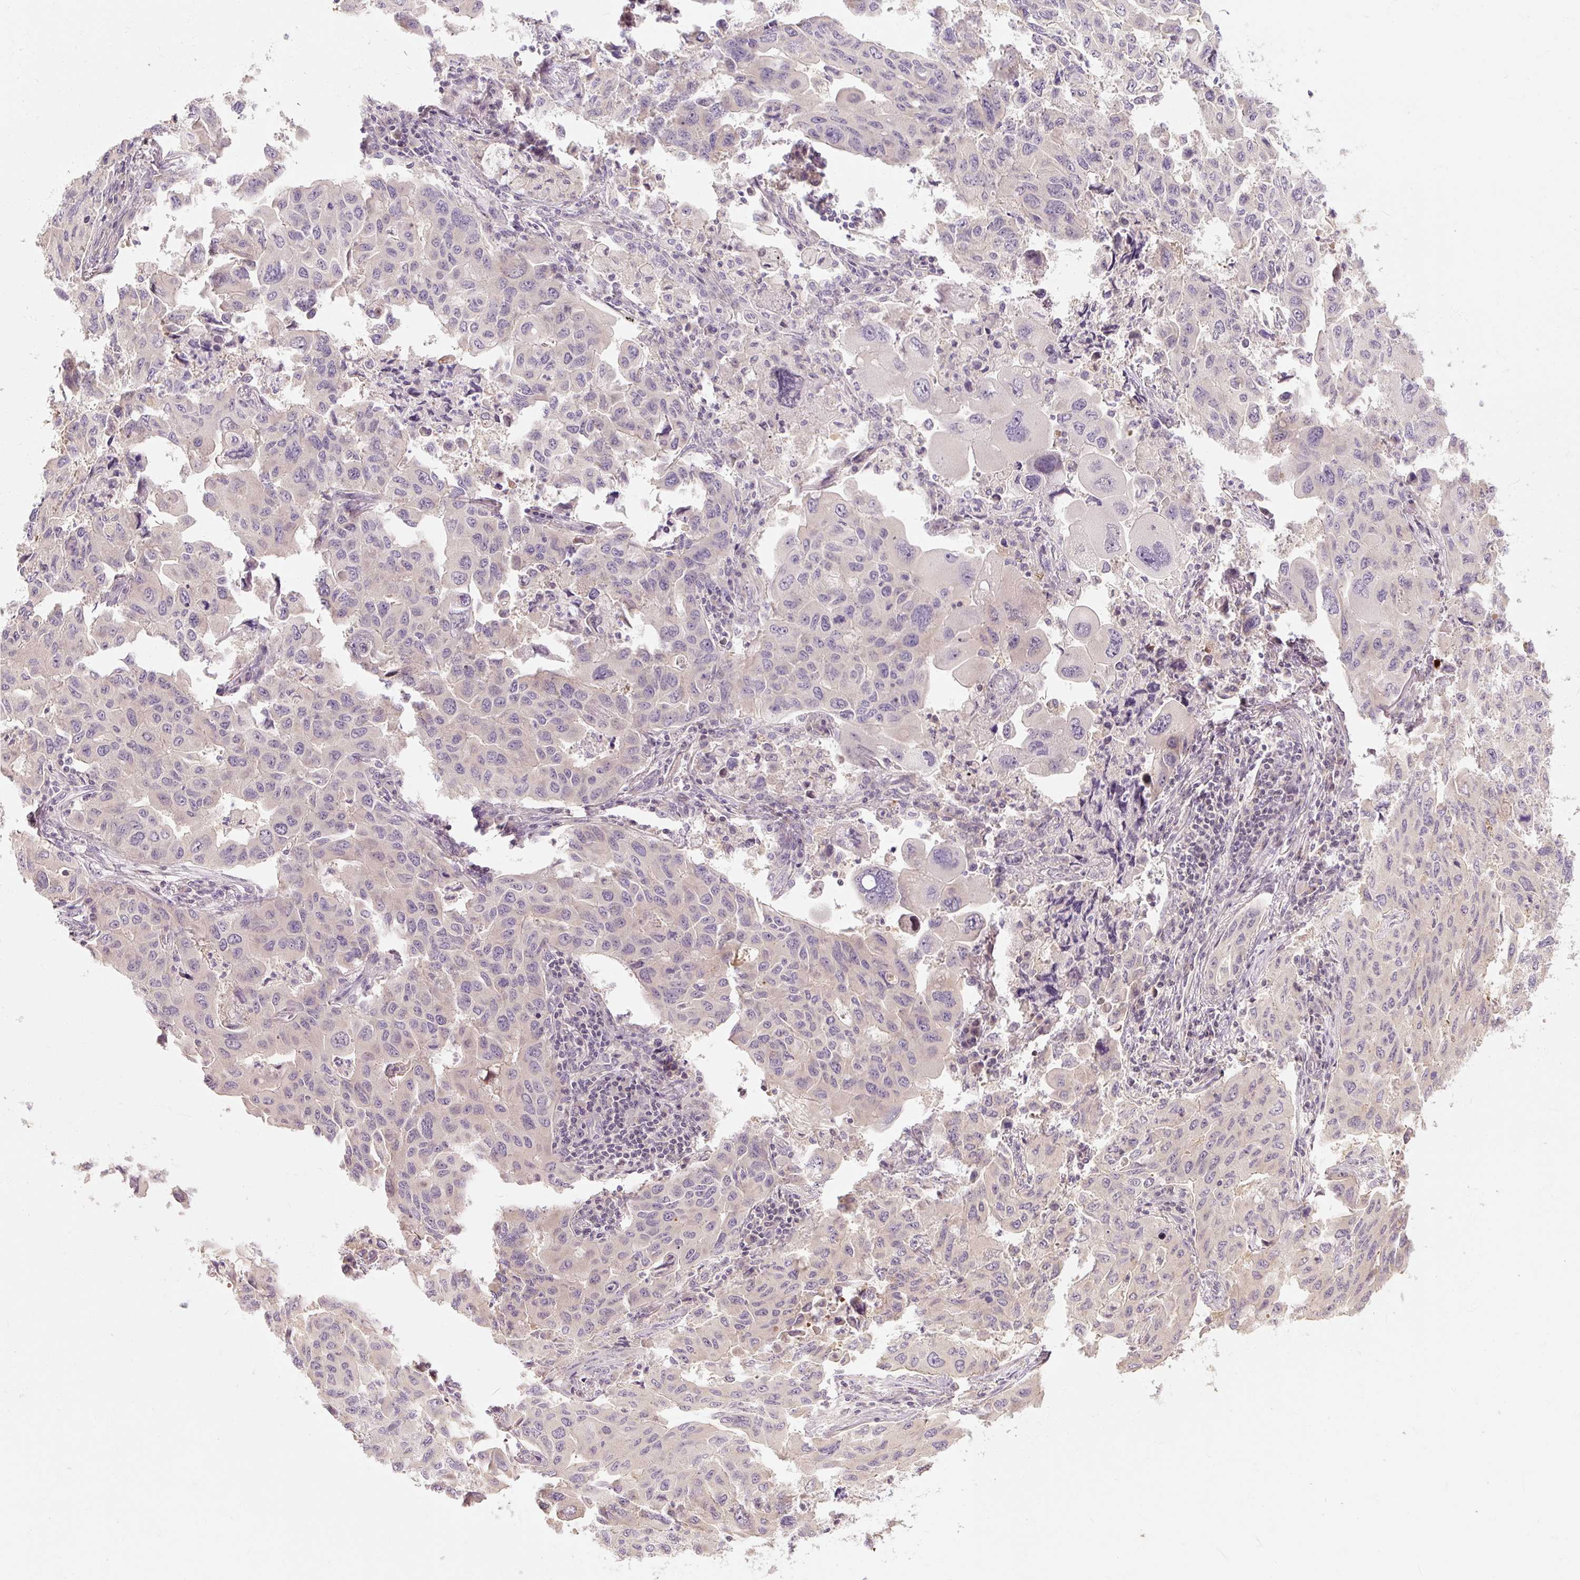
{"staining": {"intensity": "negative", "quantity": "none", "location": "none"}, "tissue": "lung cancer", "cell_type": "Tumor cells", "image_type": "cancer", "snomed": [{"axis": "morphology", "description": "Adenocarcinoma, NOS"}, {"axis": "topography", "description": "Lung"}], "caption": "Immunohistochemistry micrograph of neoplastic tissue: lung adenocarcinoma stained with DAB (3,3'-diaminobenzidine) displays no significant protein staining in tumor cells. (Stains: DAB (3,3'-diaminobenzidine) immunohistochemistry with hematoxylin counter stain, Microscopy: brightfield microscopy at high magnification).", "gene": "RB1CC1", "patient": {"sex": "male", "age": 64}}